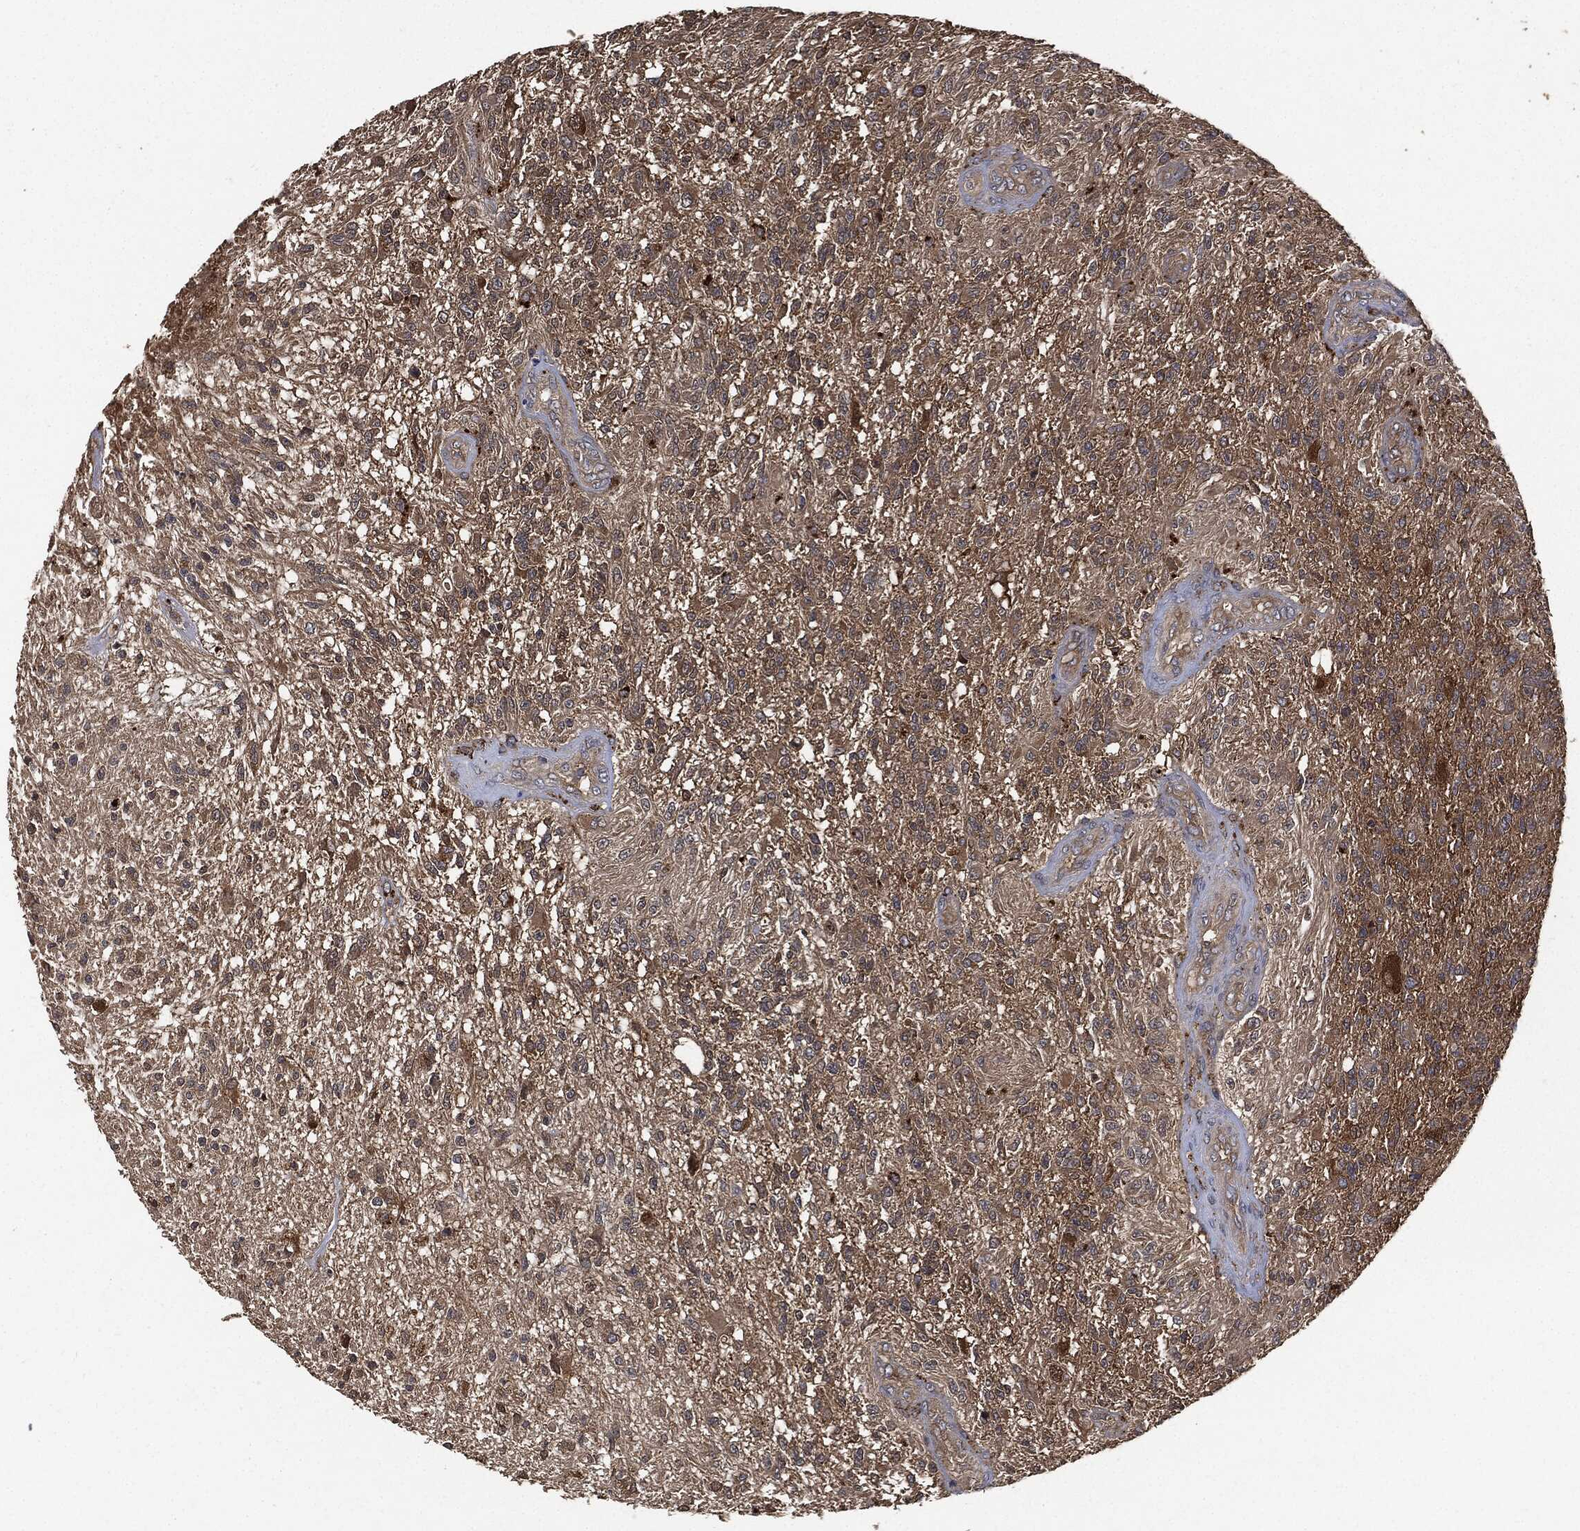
{"staining": {"intensity": "weak", "quantity": "25%-75%", "location": "cytoplasmic/membranous"}, "tissue": "glioma", "cell_type": "Tumor cells", "image_type": "cancer", "snomed": [{"axis": "morphology", "description": "Glioma, malignant, High grade"}, {"axis": "topography", "description": "Brain"}], "caption": "Human glioma stained for a protein (brown) exhibits weak cytoplasmic/membranous positive expression in about 25%-75% of tumor cells.", "gene": "BRAF", "patient": {"sex": "male", "age": 56}}